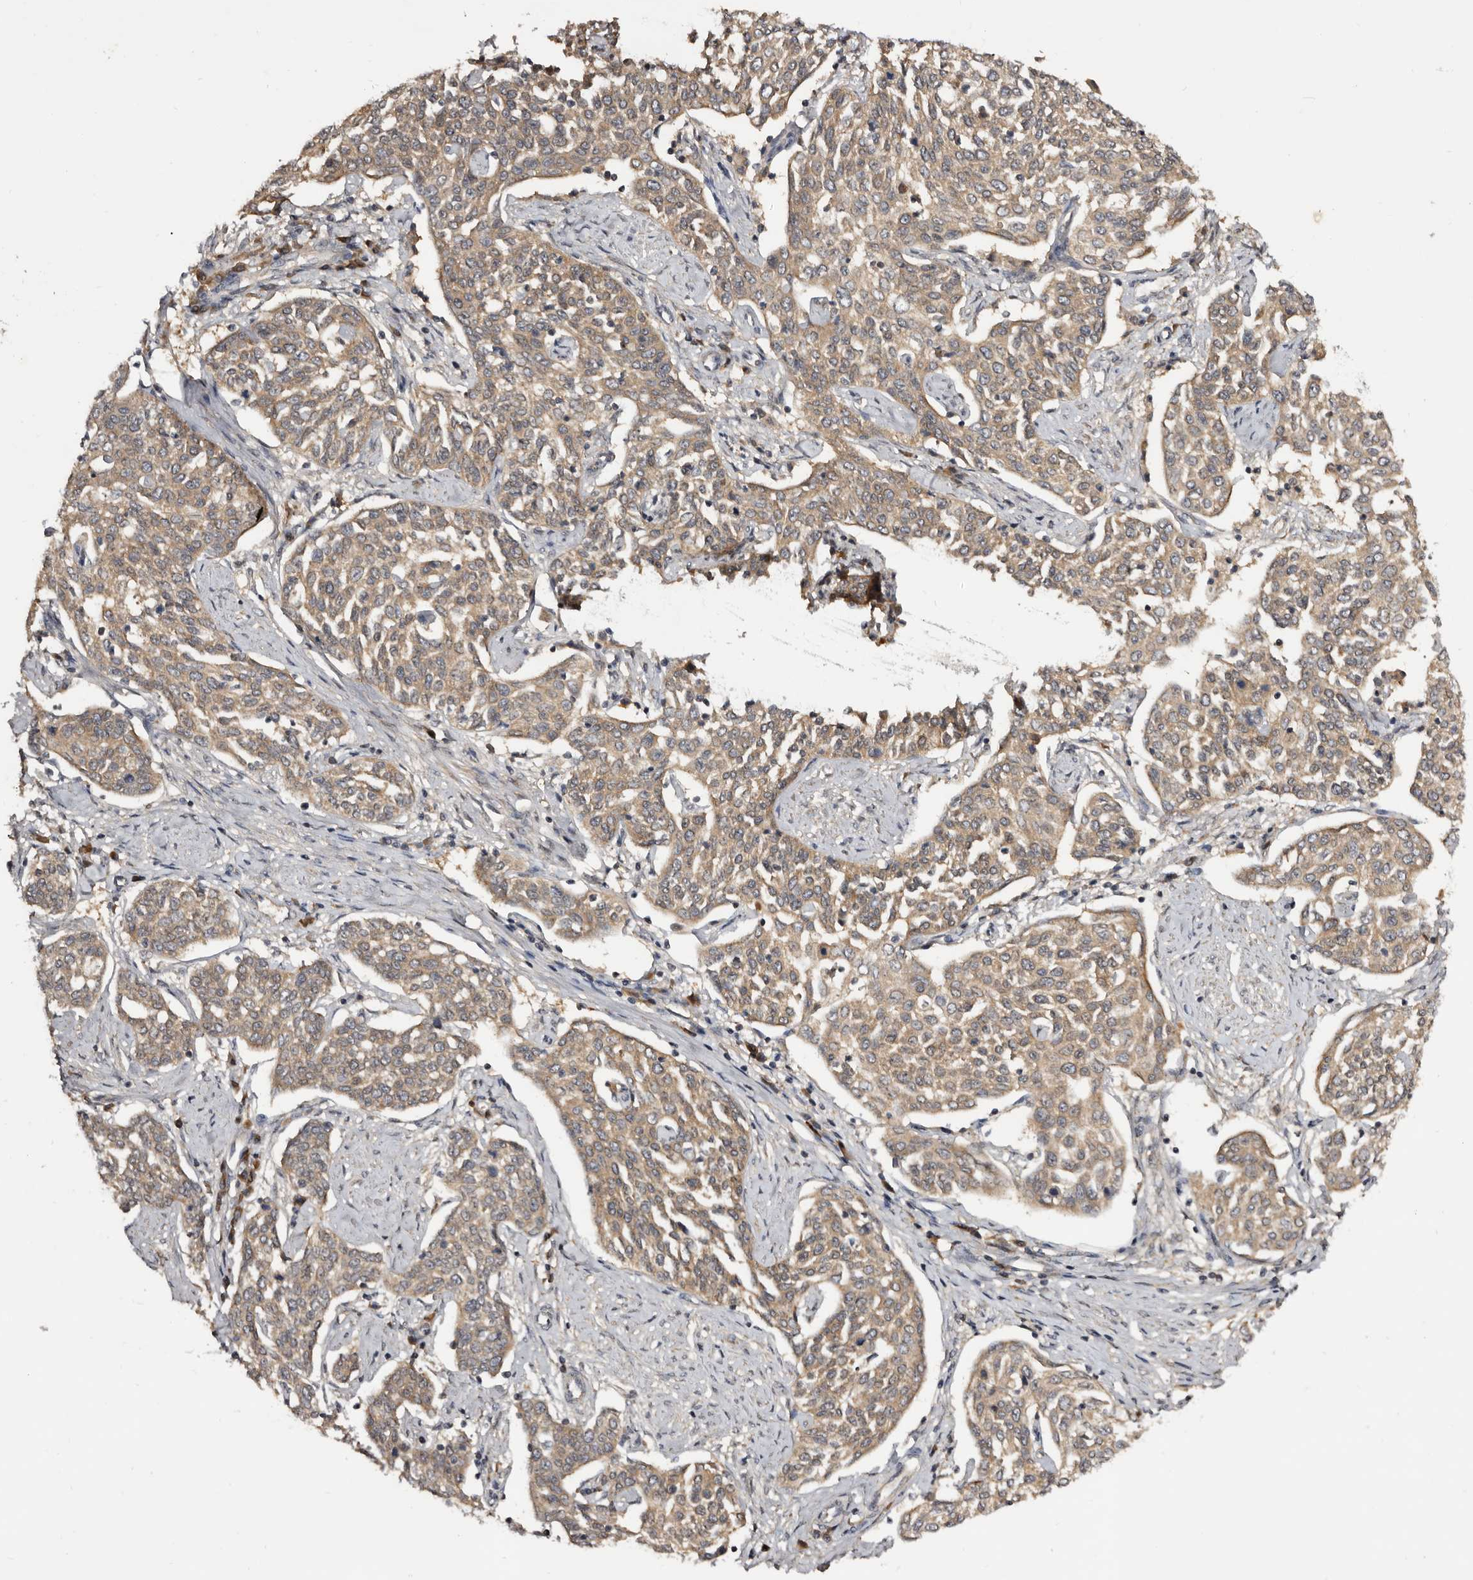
{"staining": {"intensity": "moderate", "quantity": ">75%", "location": "cytoplasmic/membranous"}, "tissue": "cervical cancer", "cell_type": "Tumor cells", "image_type": "cancer", "snomed": [{"axis": "morphology", "description": "Squamous cell carcinoma, NOS"}, {"axis": "topography", "description": "Cervix"}], "caption": "Human cervical cancer stained with a protein marker exhibits moderate staining in tumor cells.", "gene": "INAVA", "patient": {"sex": "female", "age": 34}}